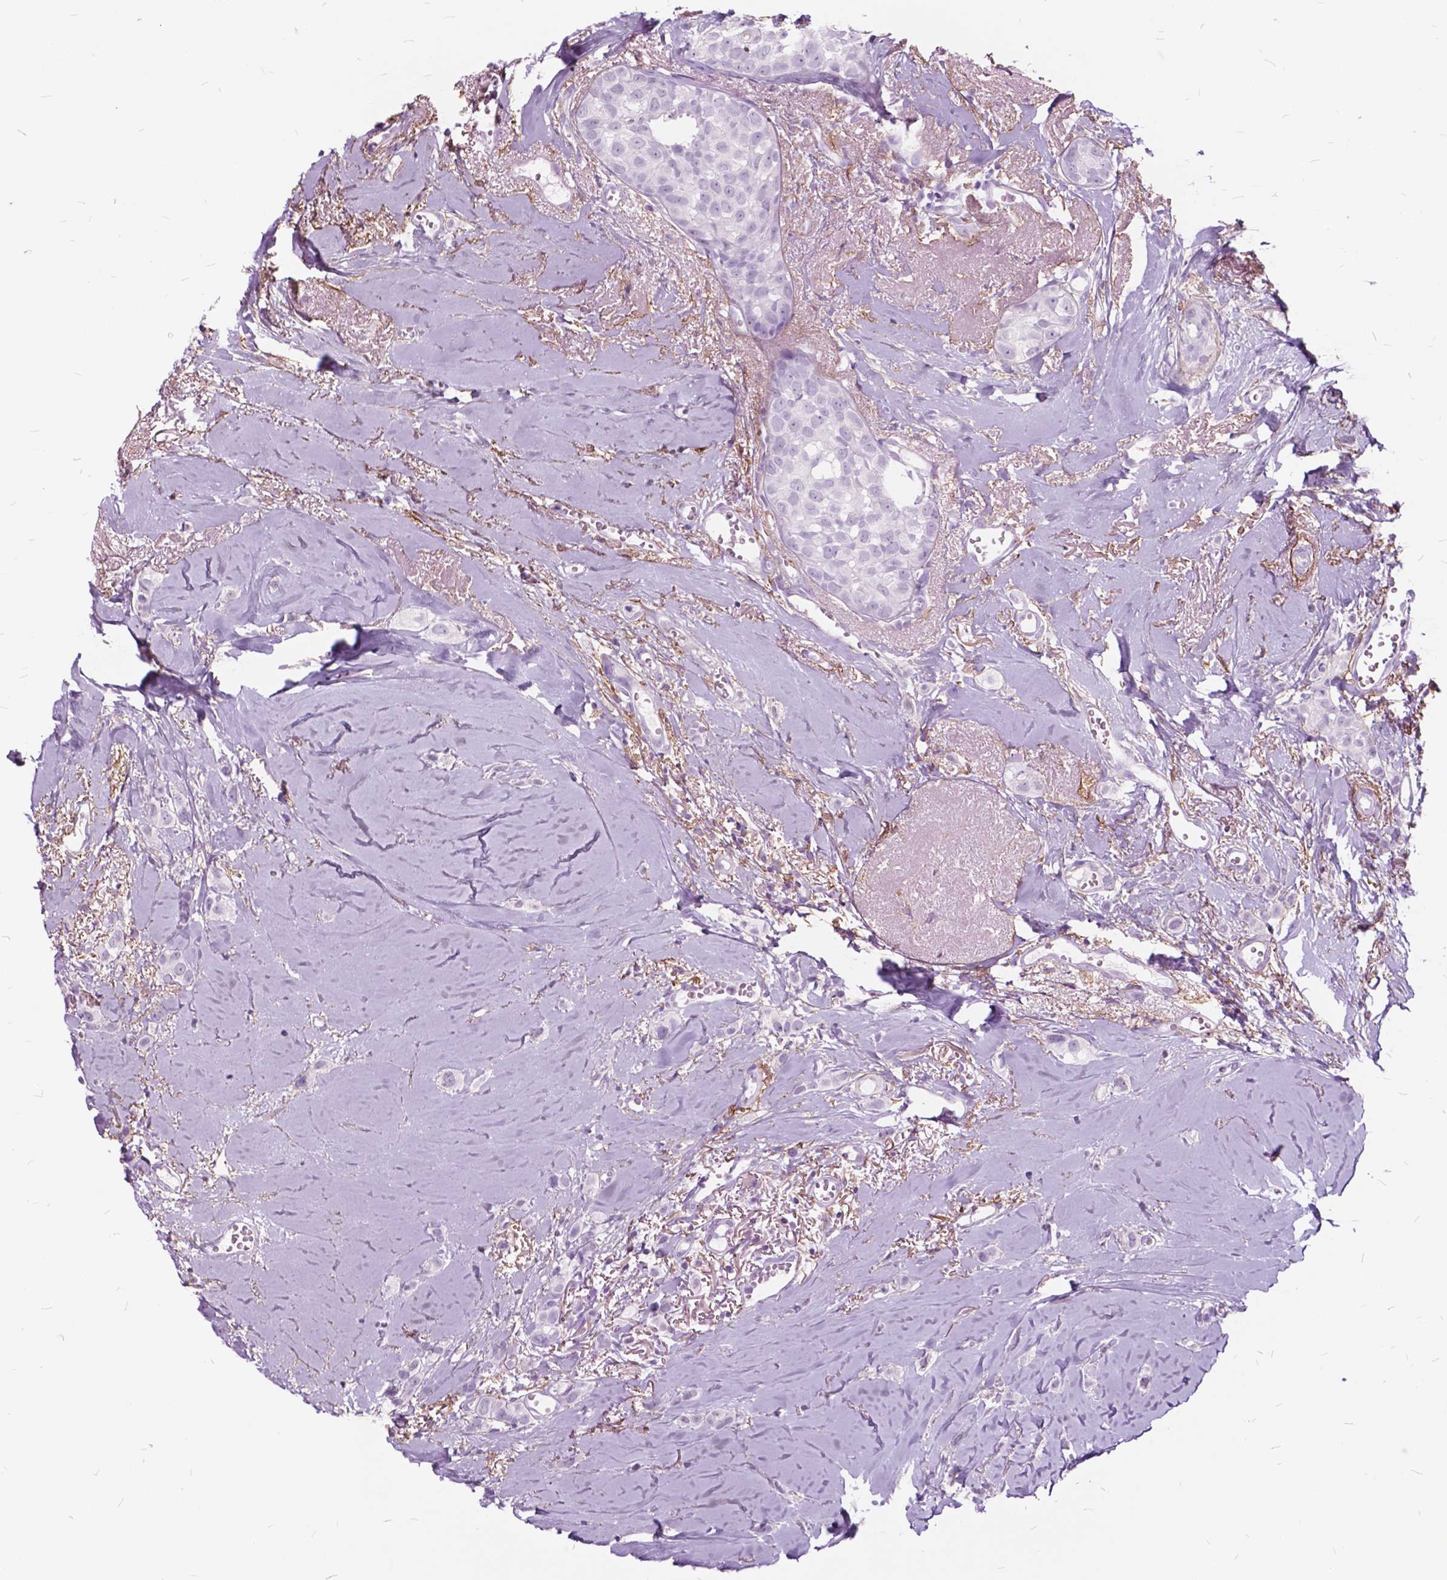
{"staining": {"intensity": "negative", "quantity": "none", "location": "none"}, "tissue": "breast cancer", "cell_type": "Tumor cells", "image_type": "cancer", "snomed": [{"axis": "morphology", "description": "Duct carcinoma"}, {"axis": "topography", "description": "Breast"}], "caption": "Immunohistochemistry histopathology image of human breast cancer (intraductal carcinoma) stained for a protein (brown), which shows no expression in tumor cells.", "gene": "GDF9", "patient": {"sex": "female", "age": 85}}